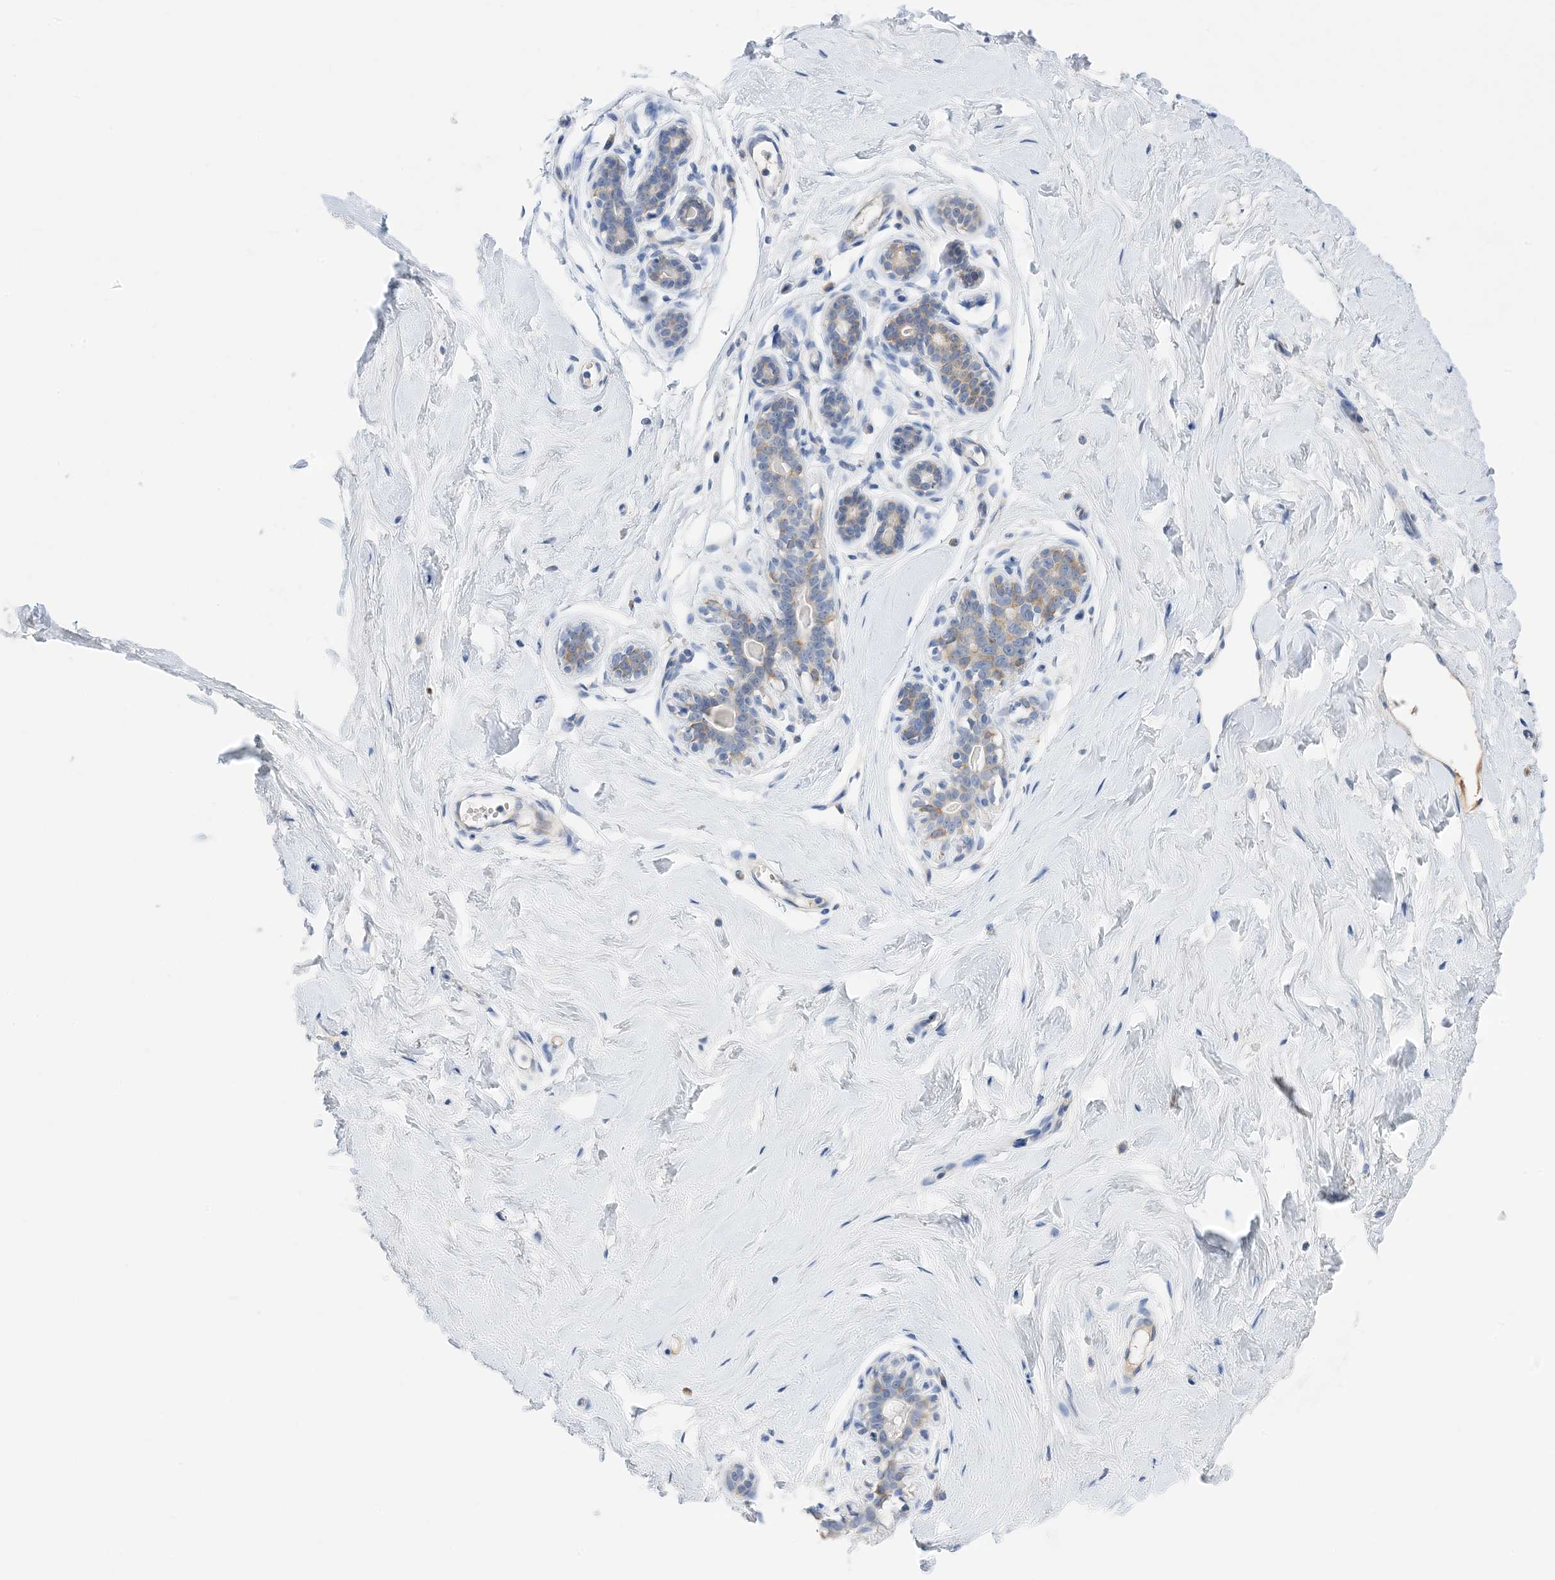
{"staining": {"intensity": "negative", "quantity": "none", "location": "none"}, "tissue": "breast", "cell_type": "Adipocytes", "image_type": "normal", "snomed": [{"axis": "morphology", "description": "Normal tissue, NOS"}, {"axis": "morphology", "description": "Adenoma, NOS"}, {"axis": "topography", "description": "Breast"}], "caption": "High magnification brightfield microscopy of unremarkable breast stained with DAB (brown) and counterstained with hematoxylin (blue): adipocytes show no significant staining.", "gene": "PLK4", "patient": {"sex": "female", "age": 23}}